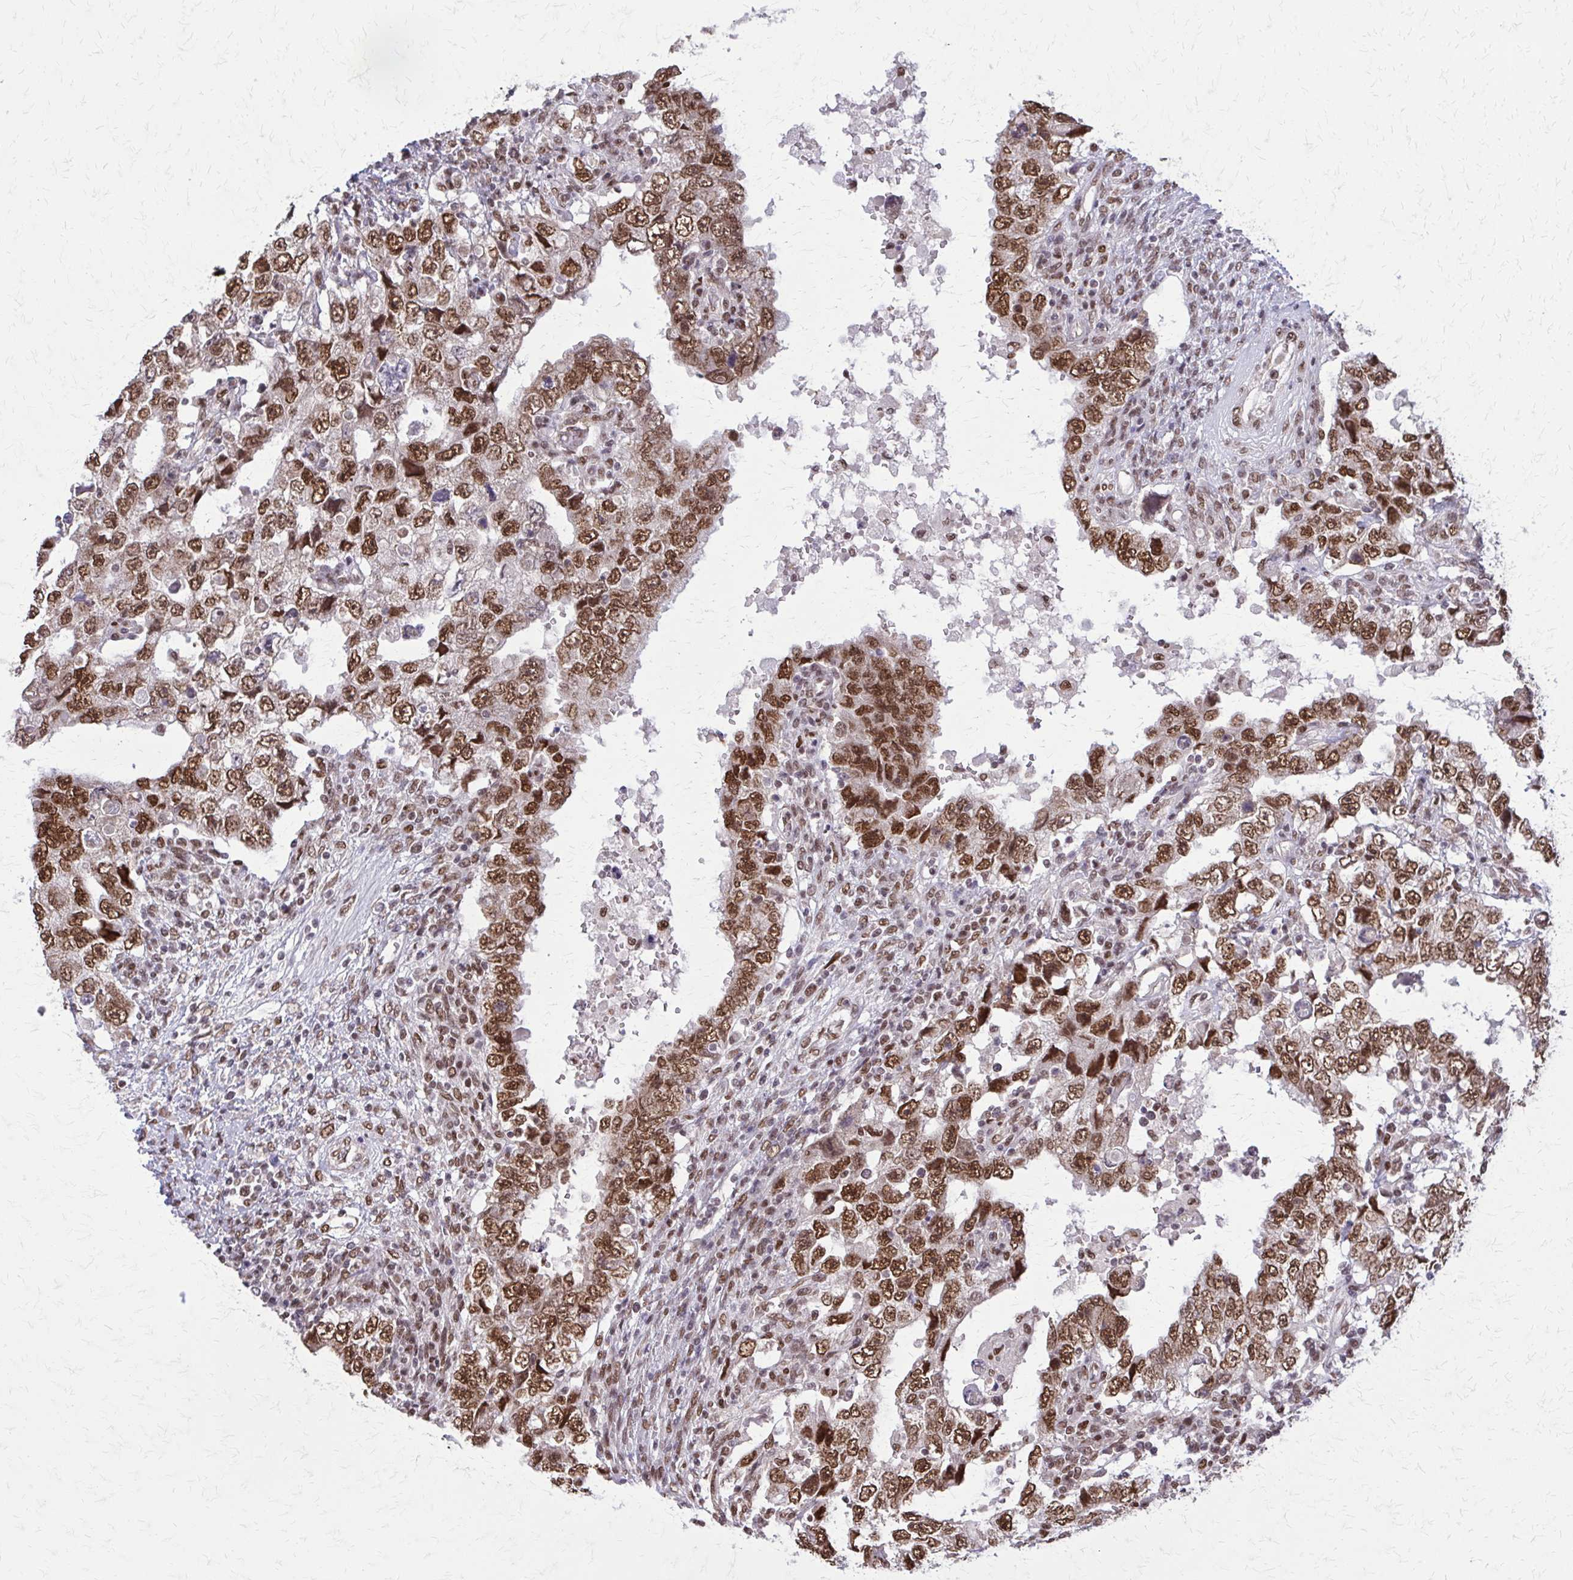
{"staining": {"intensity": "strong", "quantity": ">75%", "location": "nuclear"}, "tissue": "testis cancer", "cell_type": "Tumor cells", "image_type": "cancer", "snomed": [{"axis": "morphology", "description": "Carcinoma, Embryonal, NOS"}, {"axis": "topography", "description": "Testis"}], "caption": "Brown immunohistochemical staining in human embryonal carcinoma (testis) exhibits strong nuclear staining in approximately >75% of tumor cells. (Brightfield microscopy of DAB IHC at high magnification).", "gene": "TTF1", "patient": {"sex": "male", "age": 26}}